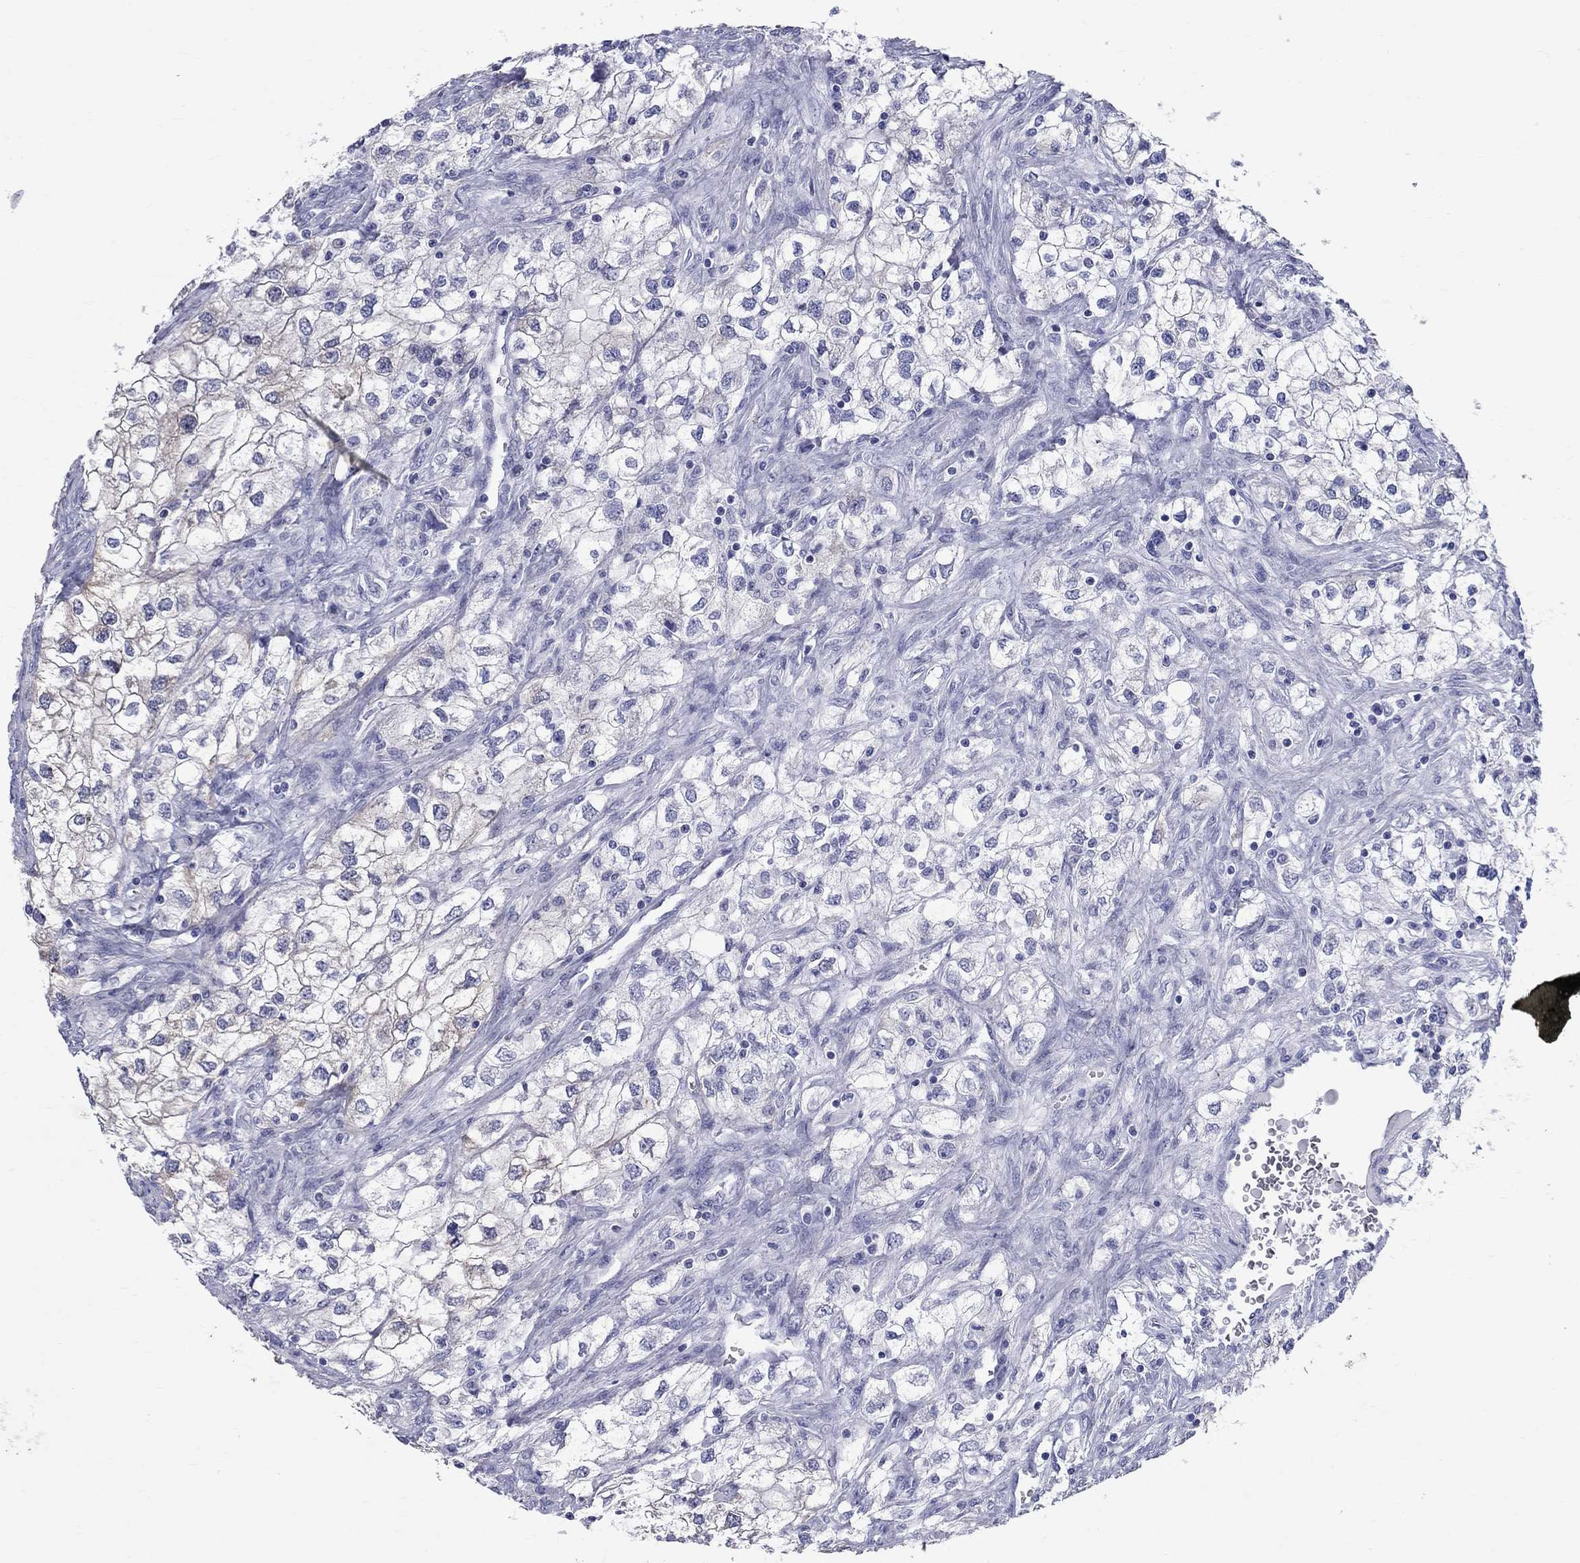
{"staining": {"intensity": "negative", "quantity": "none", "location": "none"}, "tissue": "renal cancer", "cell_type": "Tumor cells", "image_type": "cancer", "snomed": [{"axis": "morphology", "description": "Adenocarcinoma, NOS"}, {"axis": "topography", "description": "Kidney"}], "caption": "High magnification brightfield microscopy of renal adenocarcinoma stained with DAB (brown) and counterstained with hematoxylin (blue): tumor cells show no significant expression.", "gene": "CEP43", "patient": {"sex": "male", "age": 59}}